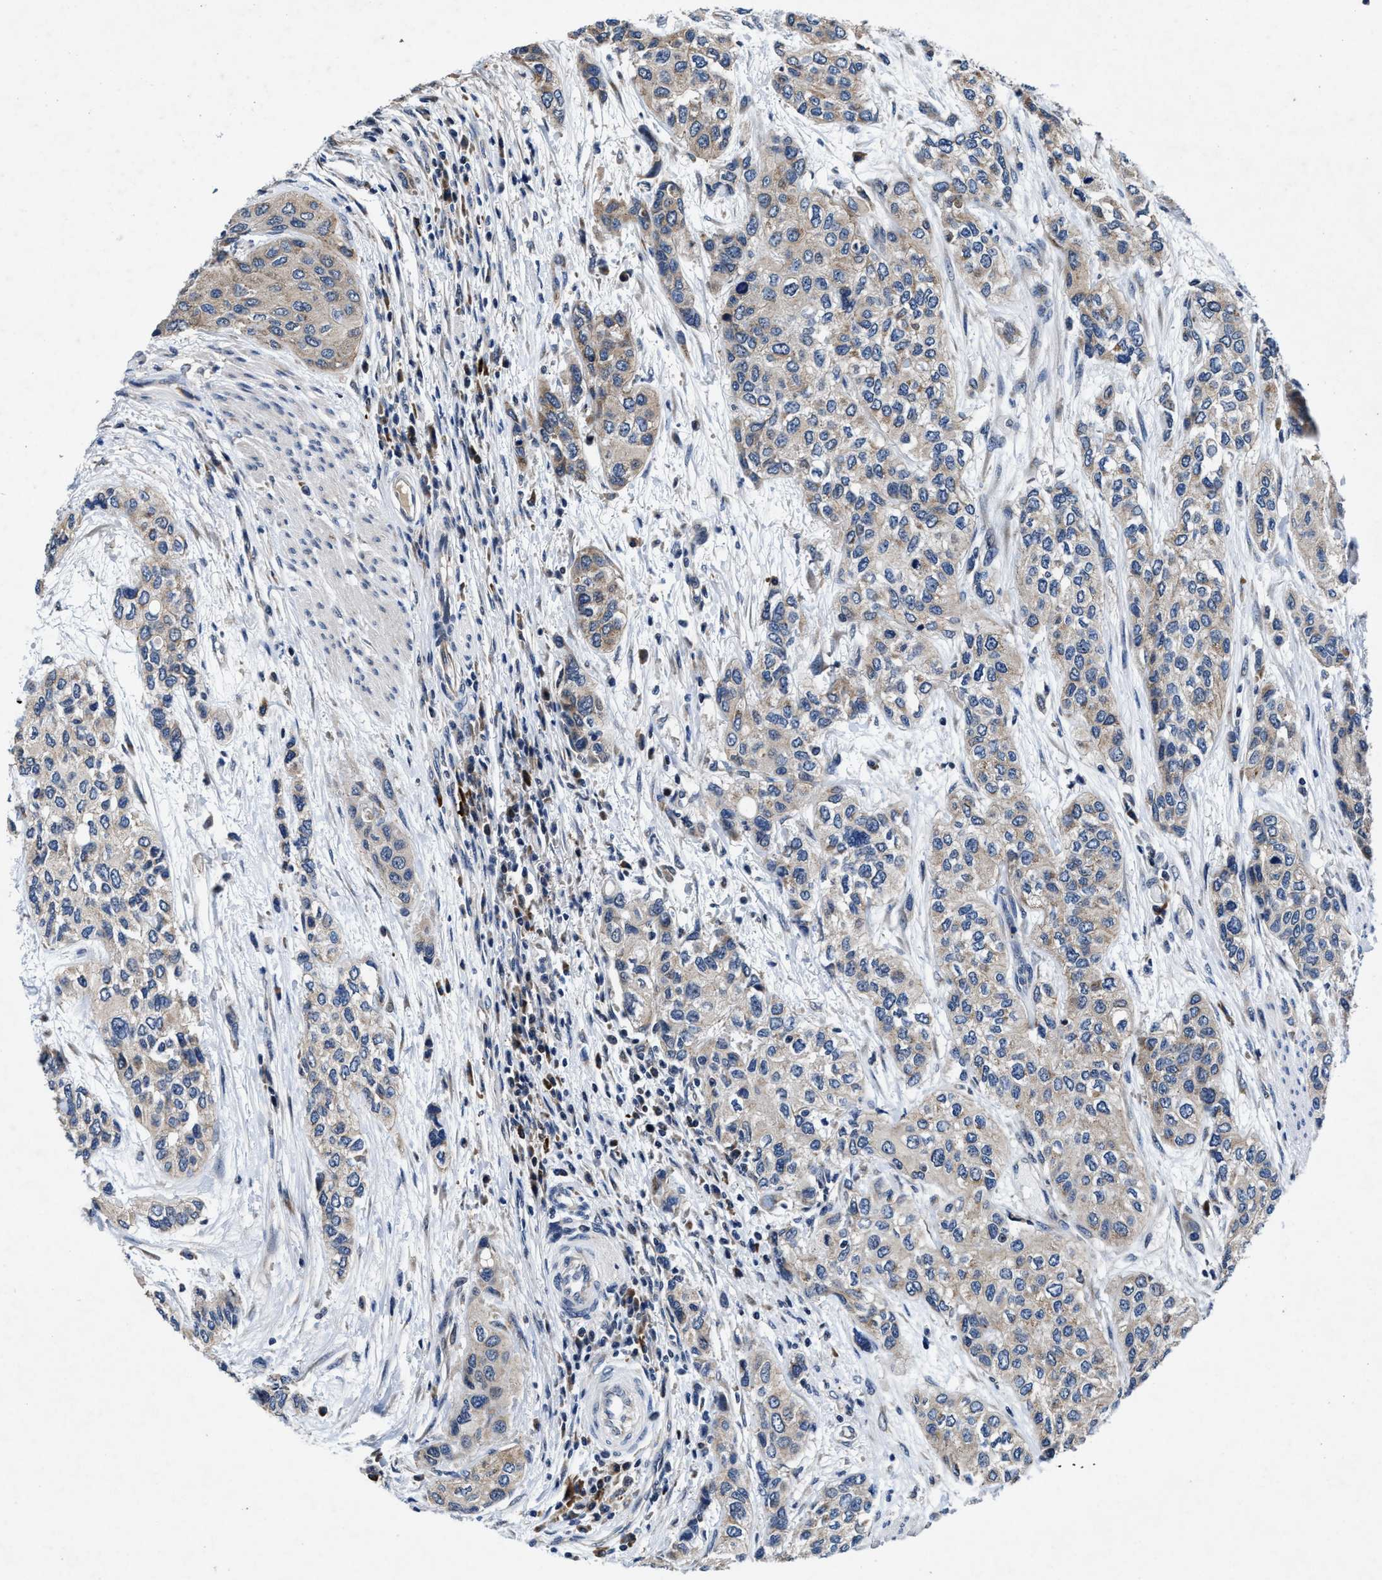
{"staining": {"intensity": "weak", "quantity": "<25%", "location": "cytoplasmic/membranous"}, "tissue": "urothelial cancer", "cell_type": "Tumor cells", "image_type": "cancer", "snomed": [{"axis": "morphology", "description": "Urothelial carcinoma, High grade"}, {"axis": "topography", "description": "Urinary bladder"}], "caption": "Human urothelial cancer stained for a protein using IHC demonstrates no expression in tumor cells.", "gene": "TMEM53", "patient": {"sex": "female", "age": 56}}